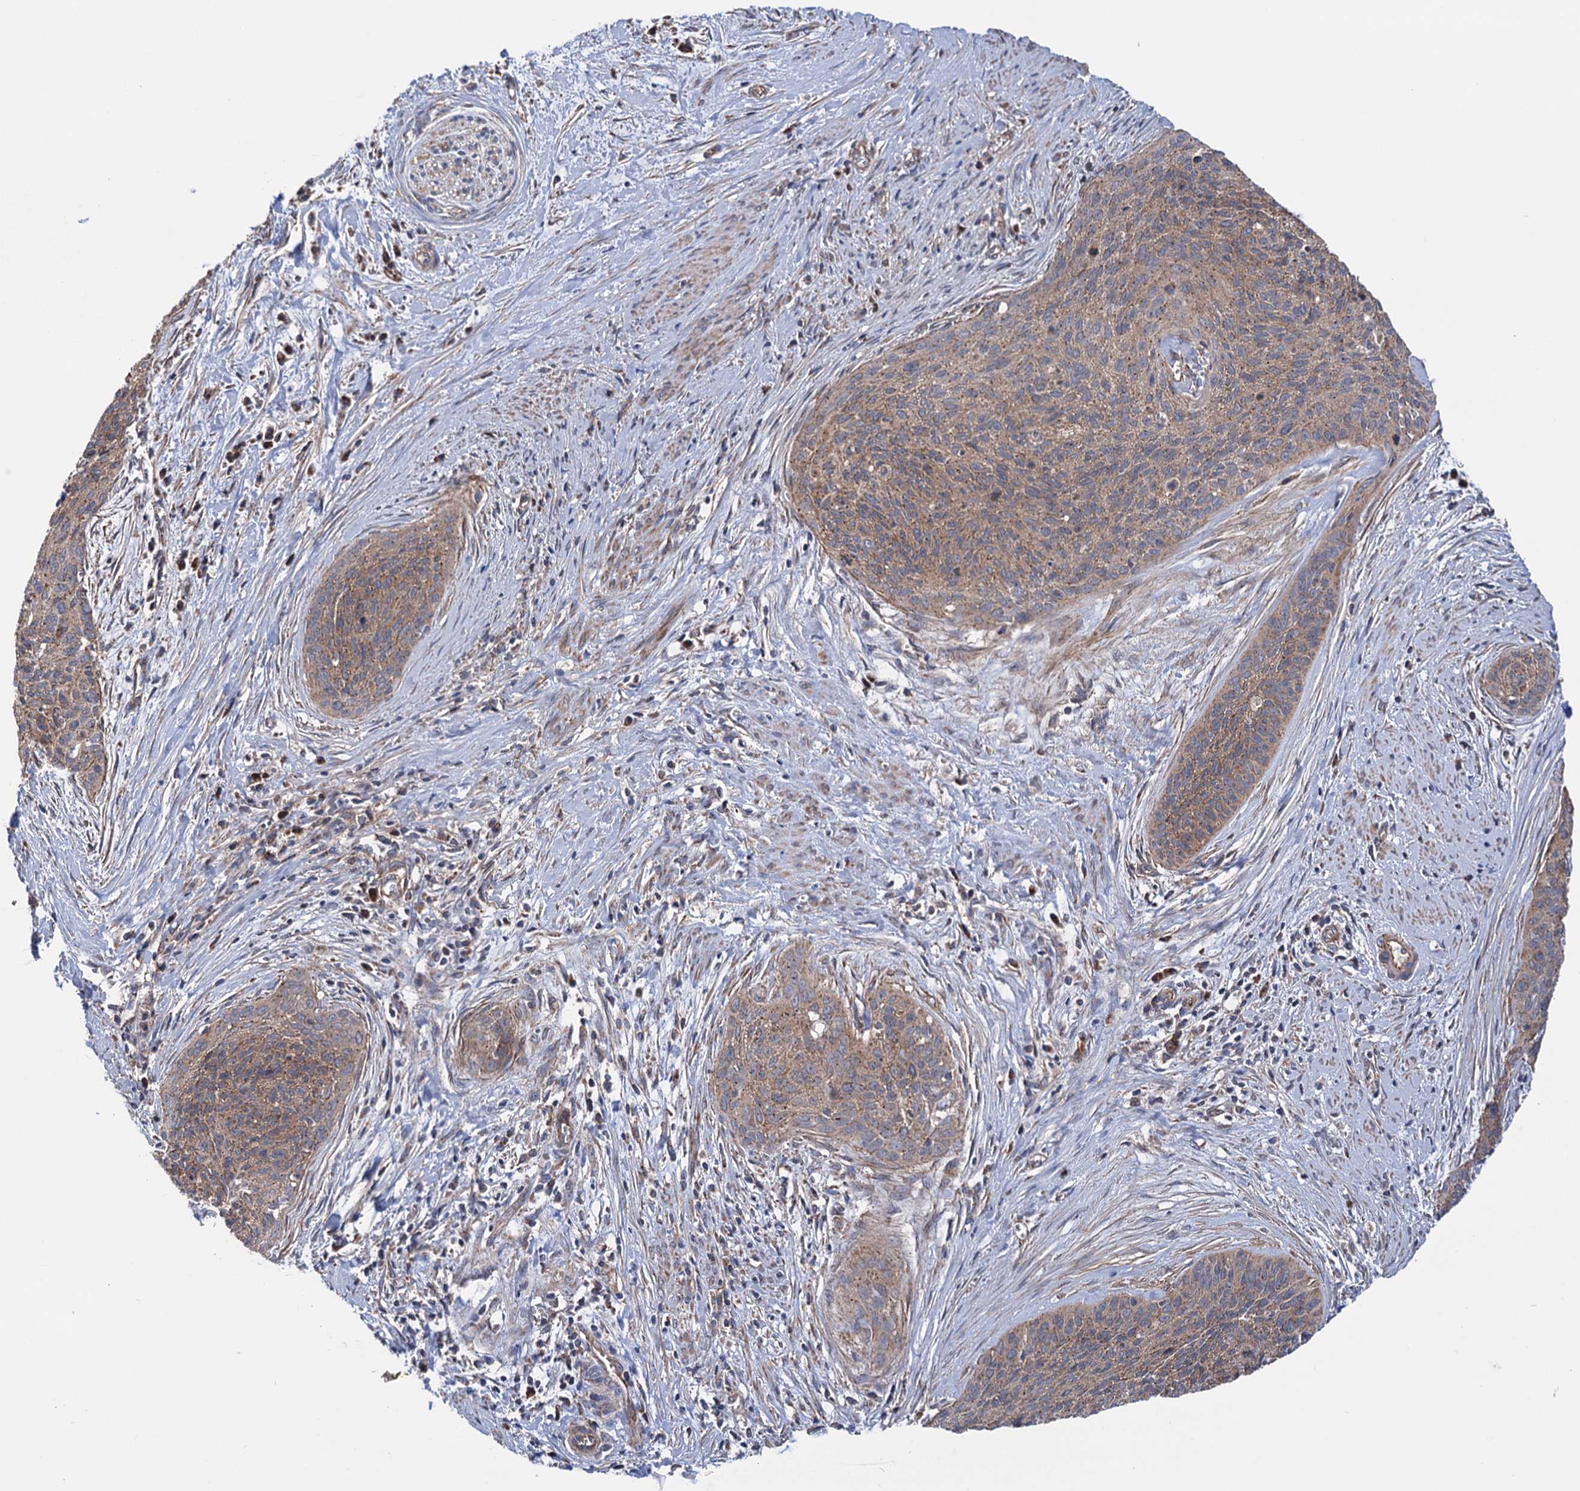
{"staining": {"intensity": "weak", "quantity": ">75%", "location": "cytoplasmic/membranous"}, "tissue": "cervical cancer", "cell_type": "Tumor cells", "image_type": "cancer", "snomed": [{"axis": "morphology", "description": "Squamous cell carcinoma, NOS"}, {"axis": "topography", "description": "Cervix"}], "caption": "Immunohistochemical staining of human cervical squamous cell carcinoma exhibits low levels of weak cytoplasmic/membranous staining in approximately >75% of tumor cells.", "gene": "SUCLA2", "patient": {"sex": "female", "age": 55}}